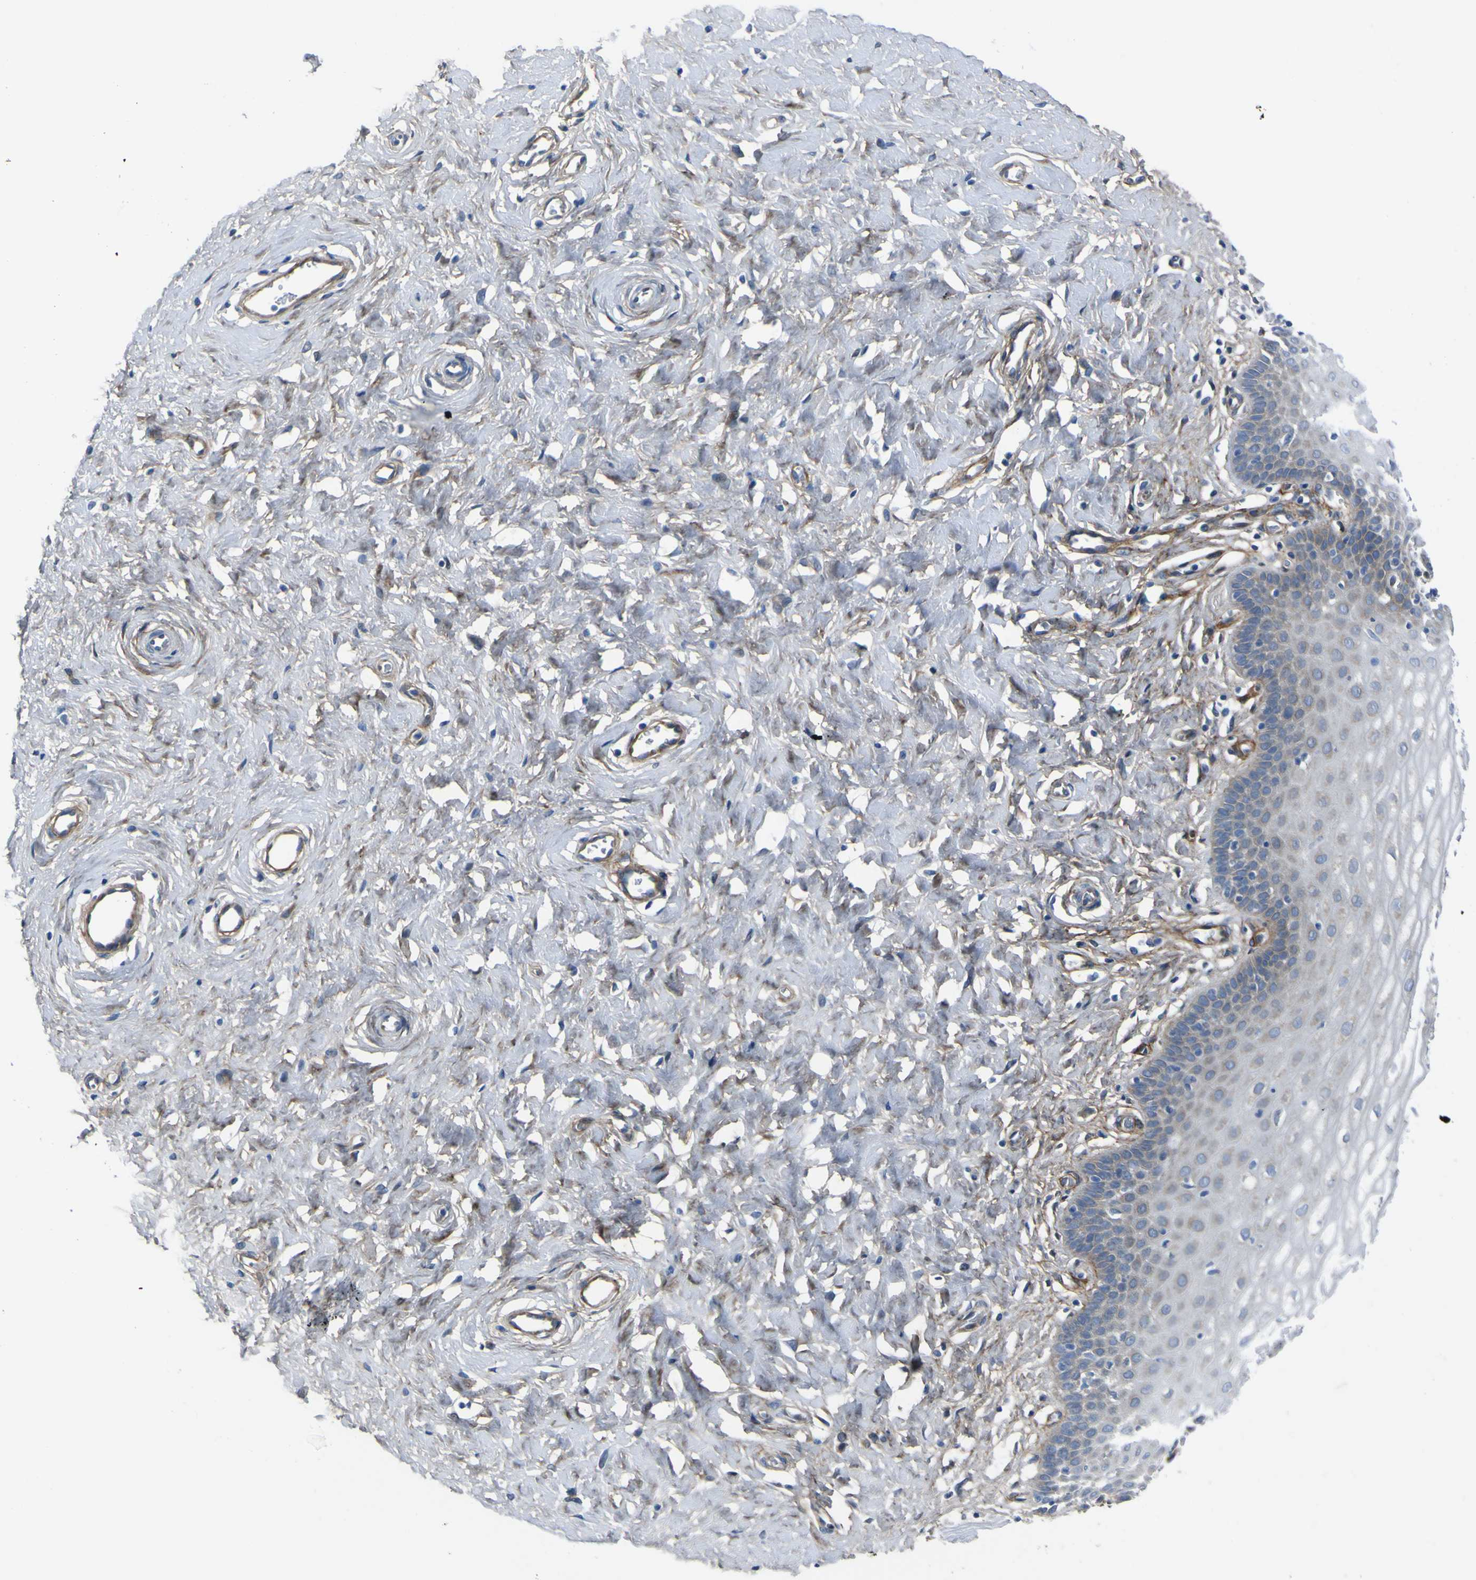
{"staining": {"intensity": "negative", "quantity": "none", "location": "none"}, "tissue": "cervix", "cell_type": "Glandular cells", "image_type": "normal", "snomed": [{"axis": "morphology", "description": "Normal tissue, NOS"}, {"axis": "topography", "description": "Cervix"}], "caption": "This is a micrograph of immunohistochemistry staining of benign cervix, which shows no expression in glandular cells. (Stains: DAB (3,3'-diaminobenzidine) IHC with hematoxylin counter stain, Microscopy: brightfield microscopy at high magnification).", "gene": "LRRN1", "patient": {"sex": "female", "age": 55}}